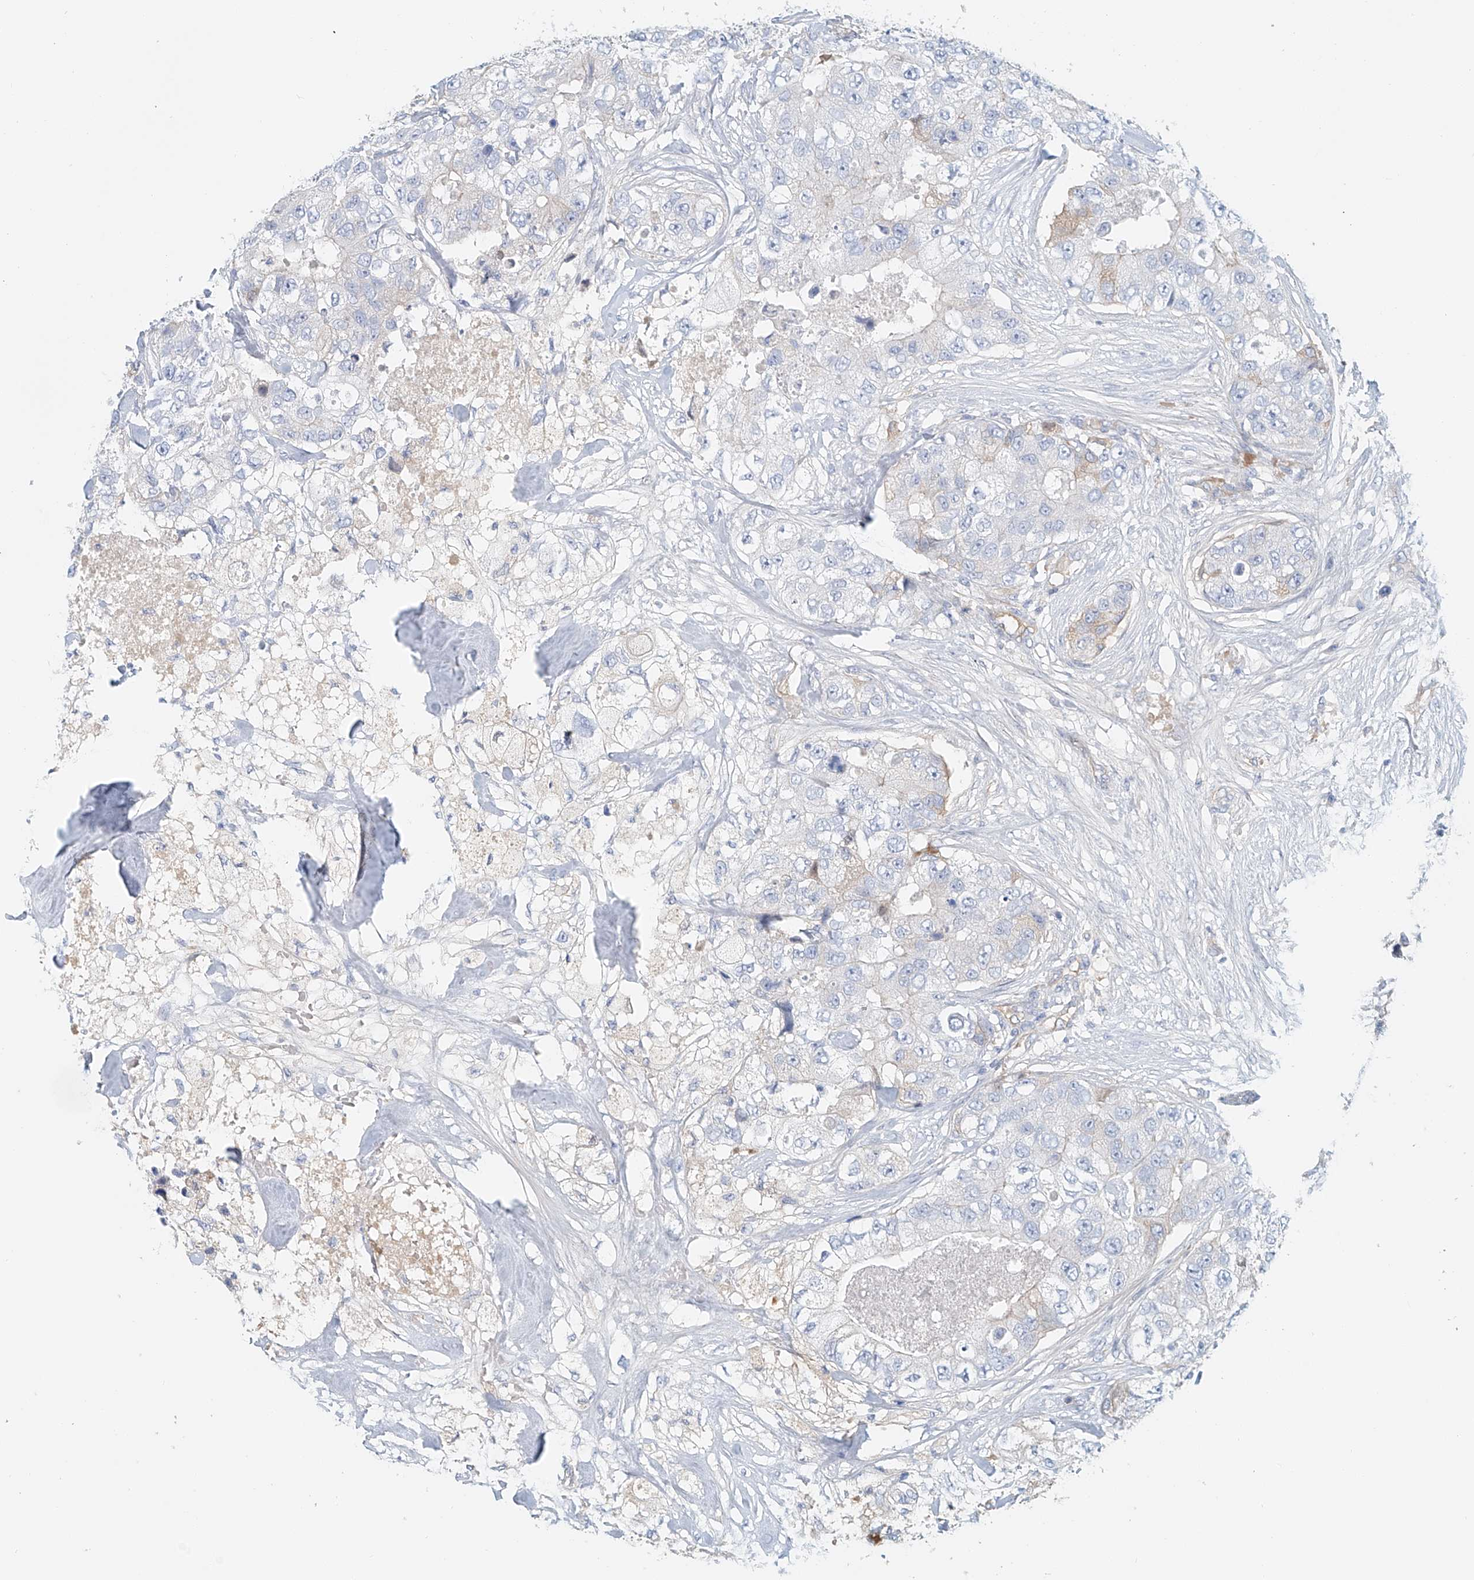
{"staining": {"intensity": "negative", "quantity": "none", "location": "none"}, "tissue": "breast cancer", "cell_type": "Tumor cells", "image_type": "cancer", "snomed": [{"axis": "morphology", "description": "Duct carcinoma"}, {"axis": "topography", "description": "Breast"}], "caption": "A micrograph of infiltrating ductal carcinoma (breast) stained for a protein demonstrates no brown staining in tumor cells.", "gene": "FRYL", "patient": {"sex": "female", "age": 62}}